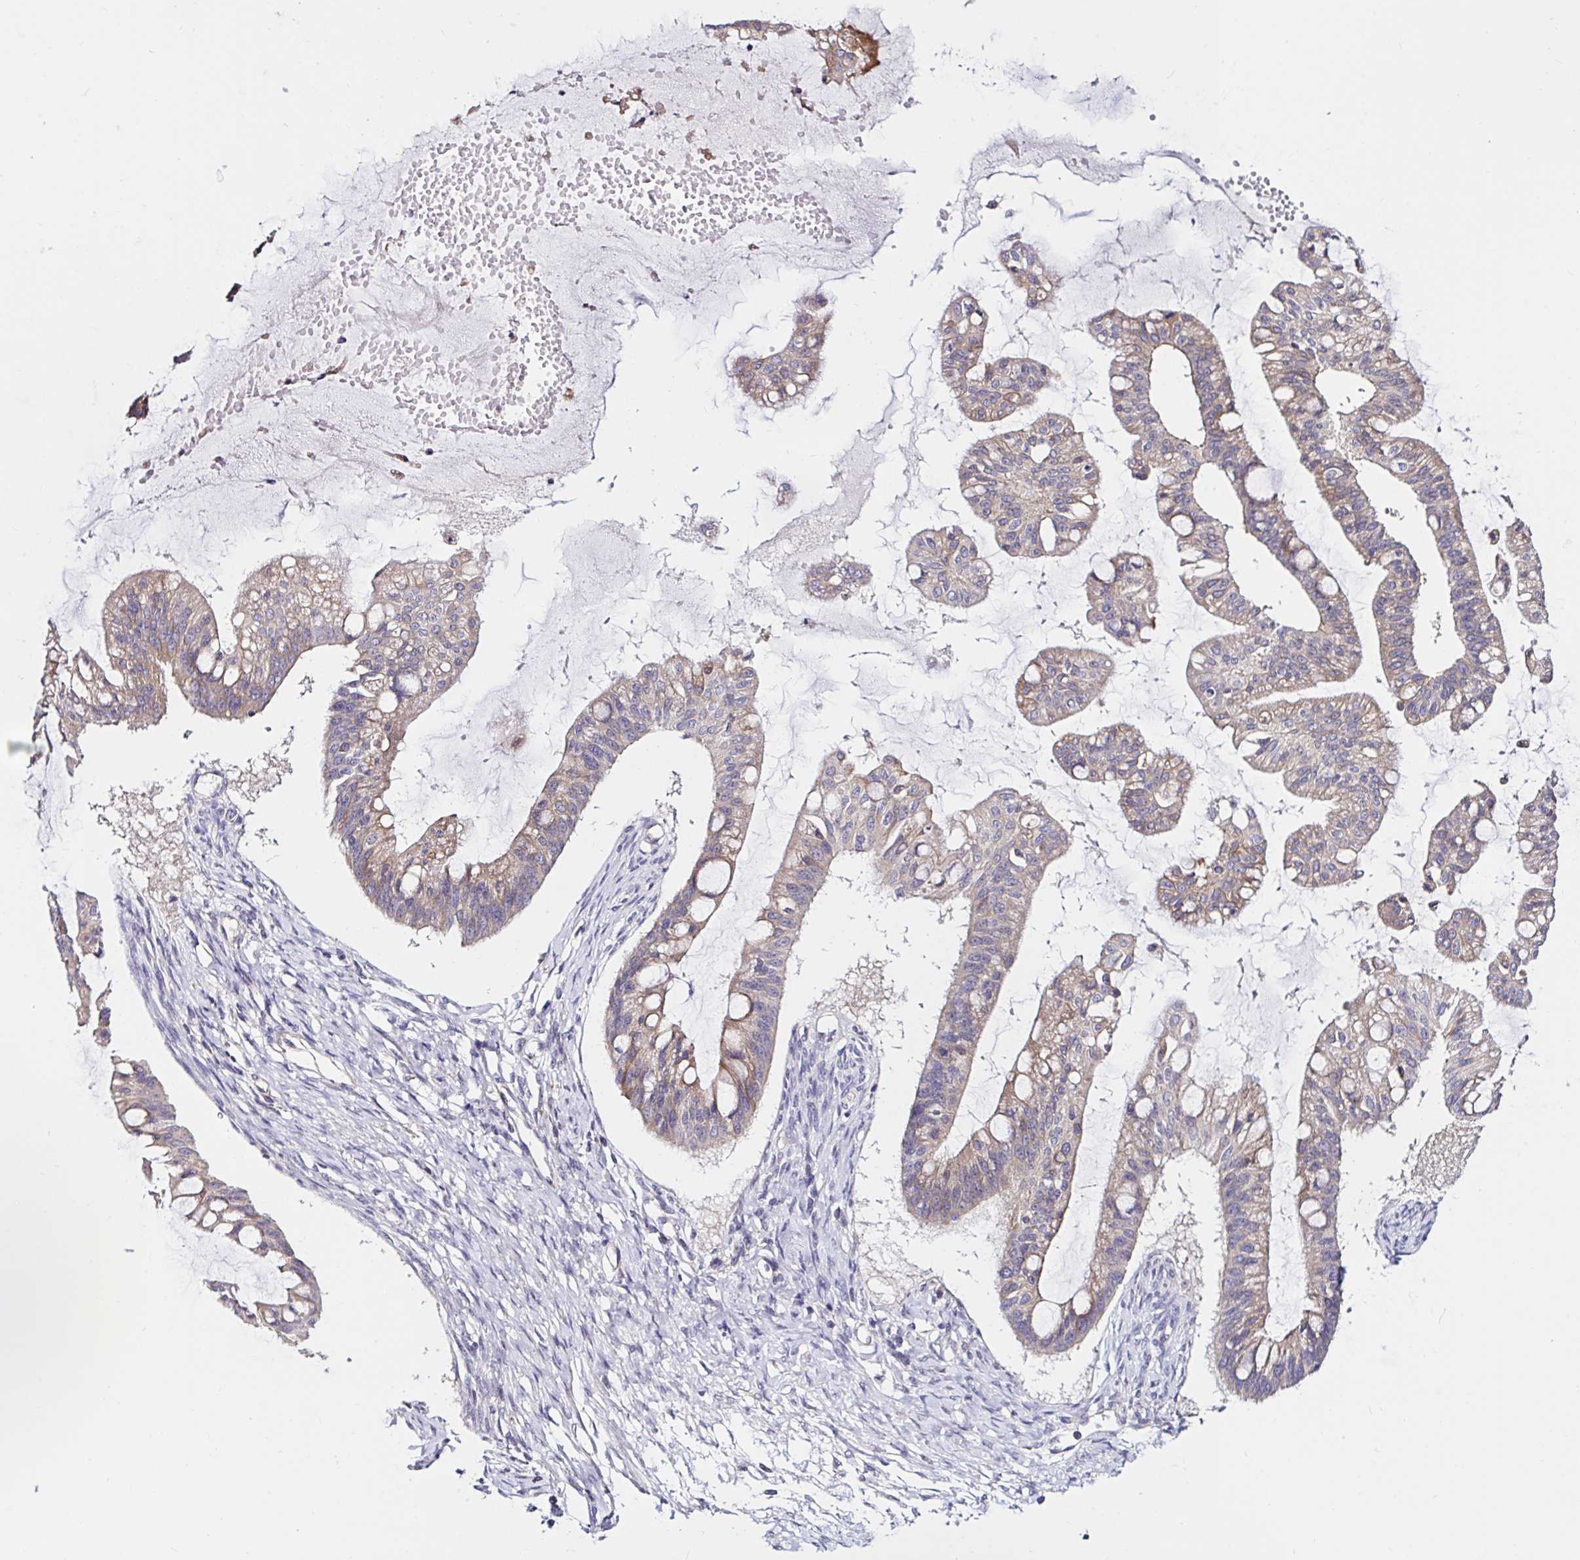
{"staining": {"intensity": "weak", "quantity": ">75%", "location": "cytoplasmic/membranous"}, "tissue": "ovarian cancer", "cell_type": "Tumor cells", "image_type": "cancer", "snomed": [{"axis": "morphology", "description": "Cystadenocarcinoma, mucinous, NOS"}, {"axis": "topography", "description": "Ovary"}], "caption": "Immunohistochemical staining of ovarian mucinous cystadenocarcinoma reveals weak cytoplasmic/membranous protein expression in about >75% of tumor cells. The staining was performed using DAB (3,3'-diaminobenzidine), with brown indicating positive protein expression. Nuclei are stained blue with hematoxylin.", "gene": "VSIG2", "patient": {"sex": "female", "age": 73}}